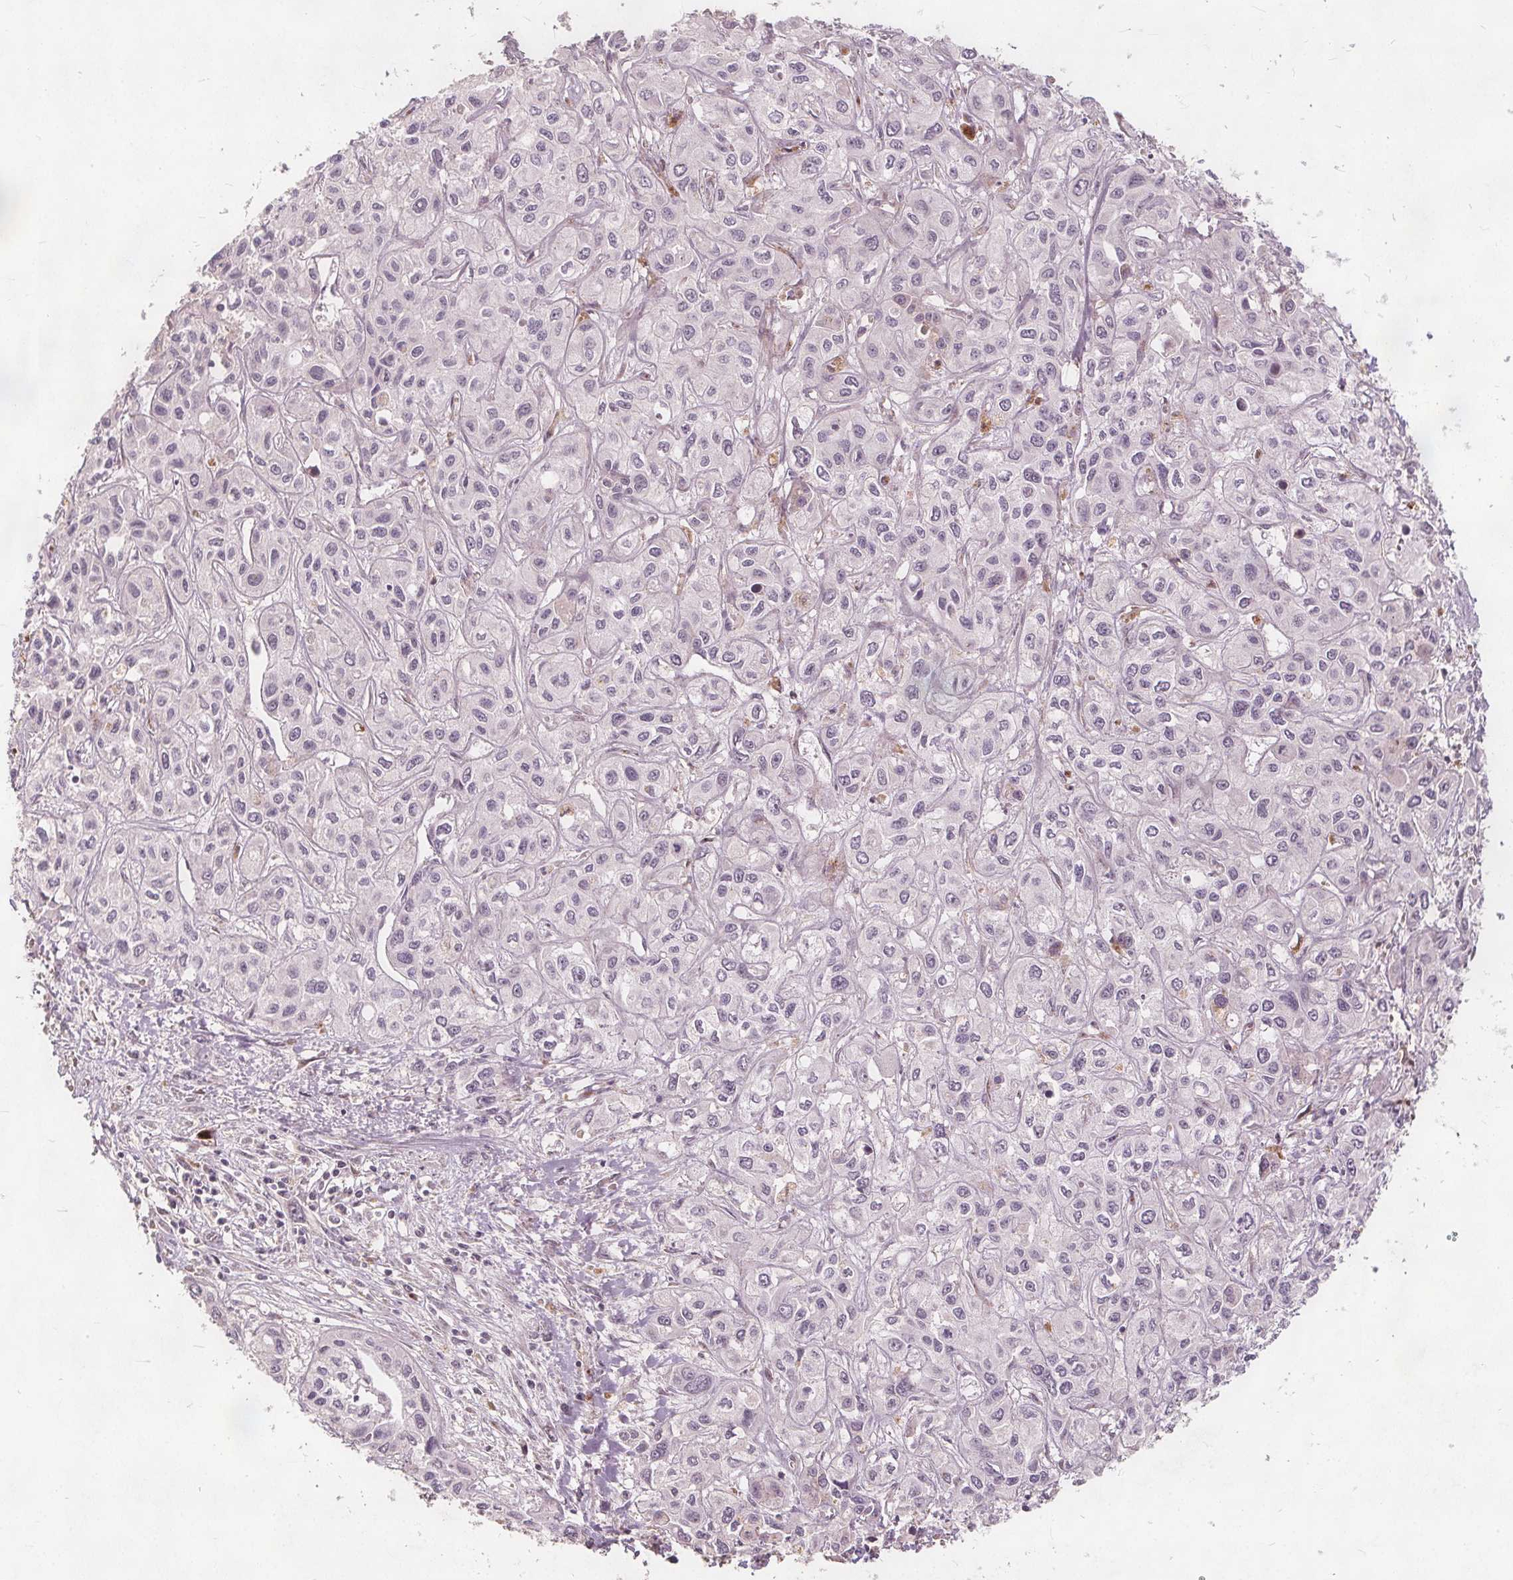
{"staining": {"intensity": "negative", "quantity": "none", "location": "none"}, "tissue": "liver cancer", "cell_type": "Tumor cells", "image_type": "cancer", "snomed": [{"axis": "morphology", "description": "Cholangiocarcinoma"}, {"axis": "topography", "description": "Liver"}], "caption": "Tumor cells show no significant staining in liver cholangiocarcinoma.", "gene": "PTPRT", "patient": {"sex": "female", "age": 66}}